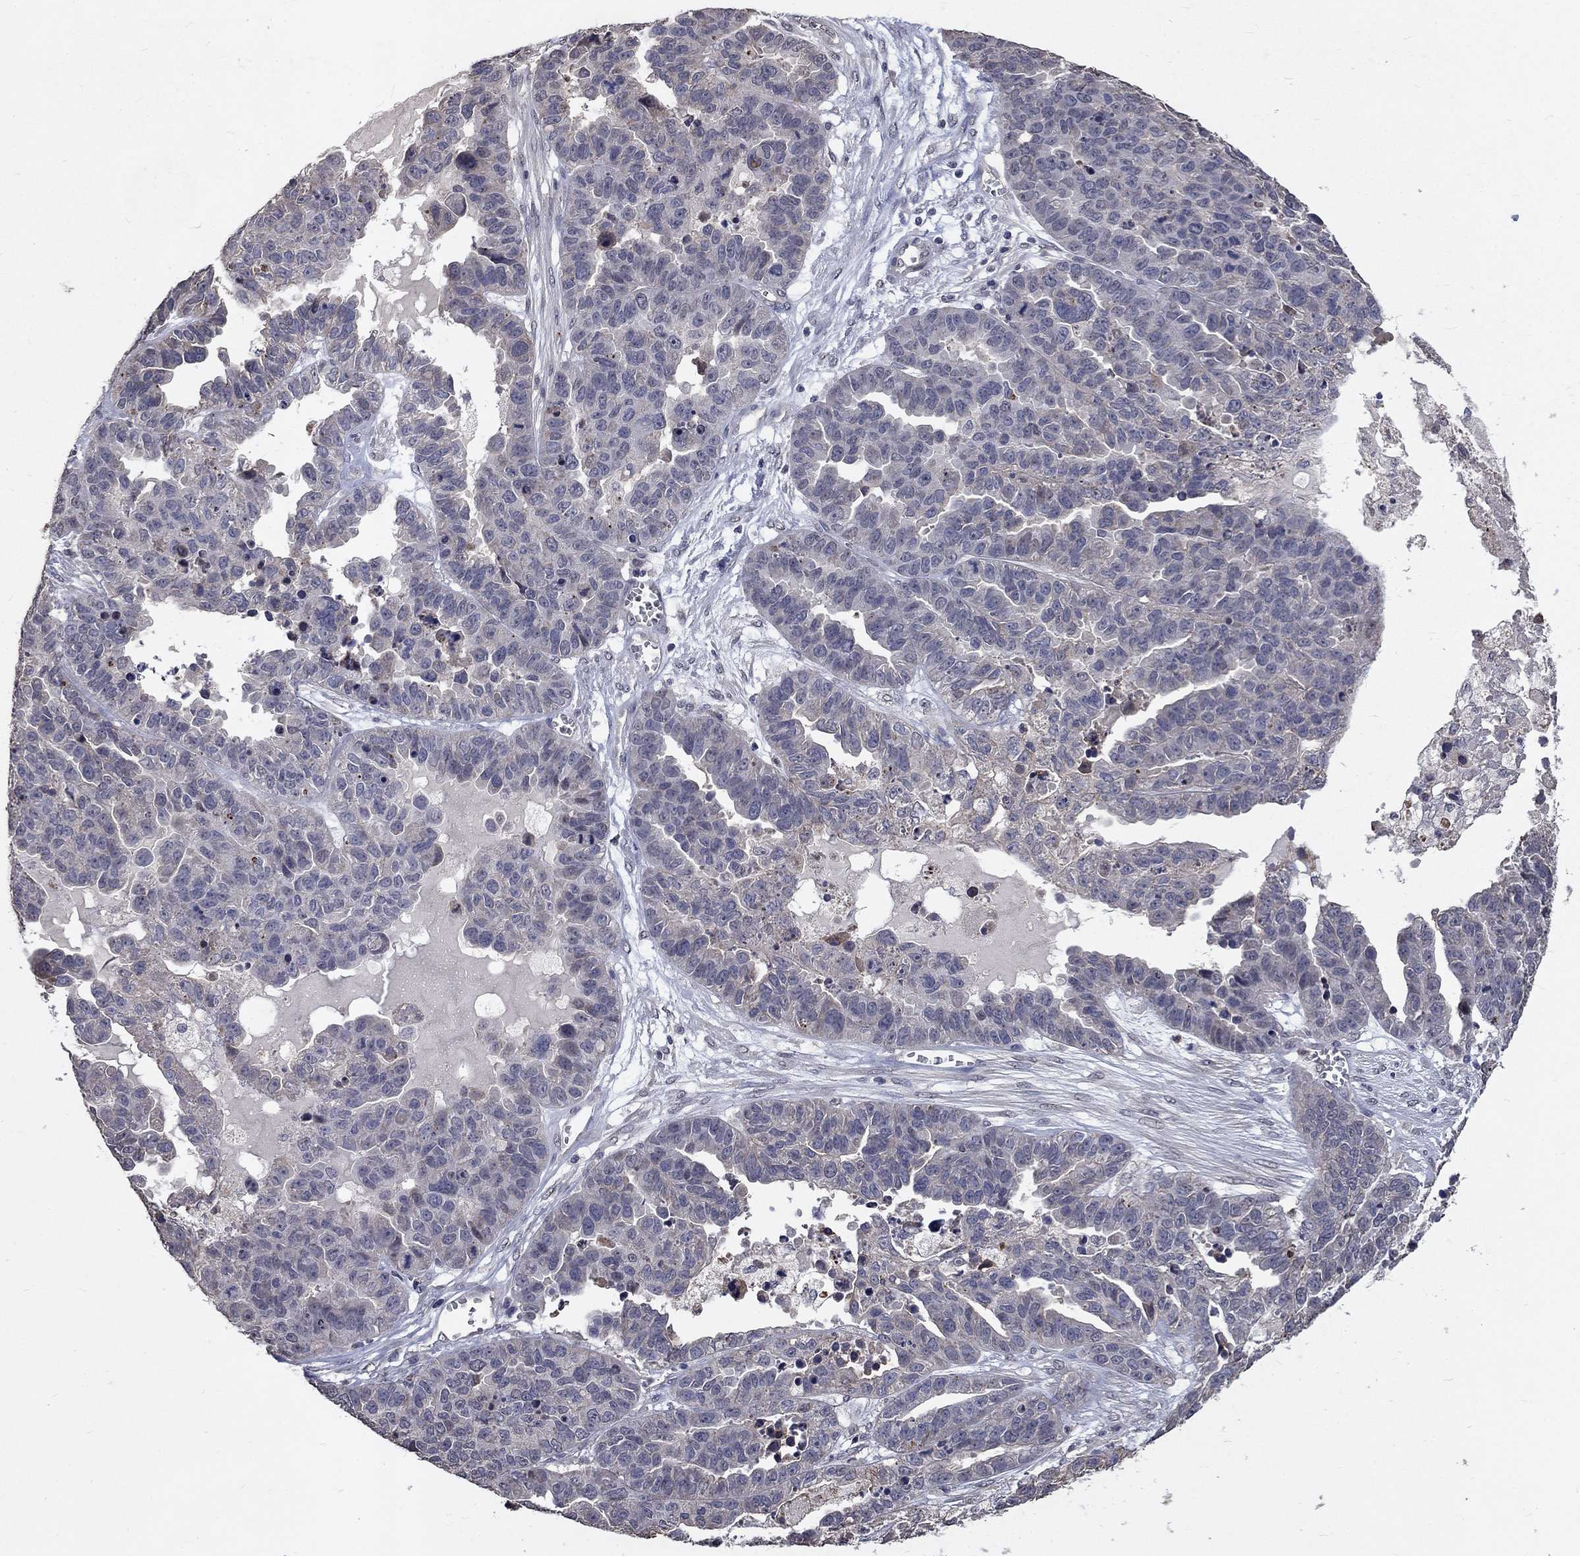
{"staining": {"intensity": "negative", "quantity": "none", "location": "none"}, "tissue": "ovarian cancer", "cell_type": "Tumor cells", "image_type": "cancer", "snomed": [{"axis": "morphology", "description": "Cystadenocarcinoma, serous, NOS"}, {"axis": "topography", "description": "Ovary"}], "caption": "The image shows no significant positivity in tumor cells of ovarian cancer (serous cystadenocarcinoma). Brightfield microscopy of immunohistochemistry stained with DAB (3,3'-diaminobenzidine) (brown) and hematoxylin (blue), captured at high magnification.", "gene": "CHST5", "patient": {"sex": "female", "age": 87}}